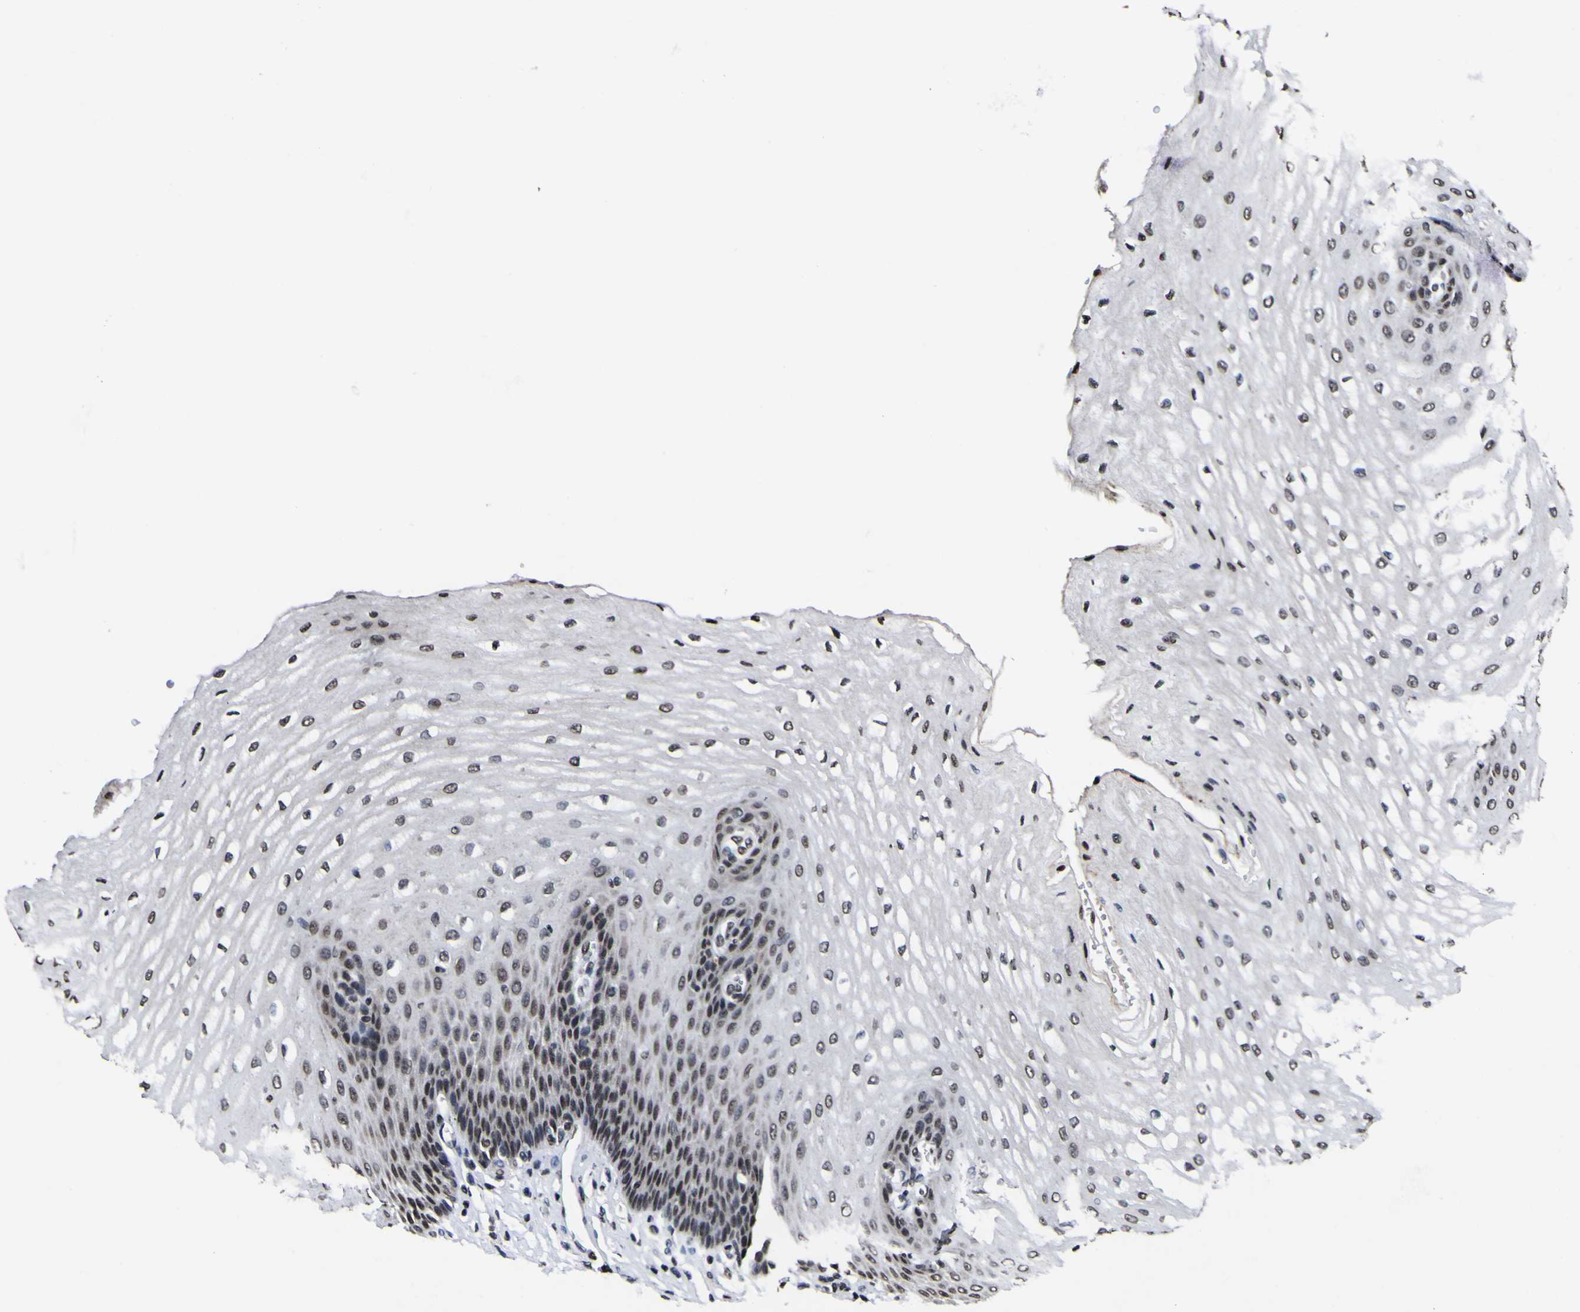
{"staining": {"intensity": "strong", "quantity": ">75%", "location": "nuclear"}, "tissue": "esophagus", "cell_type": "Squamous epithelial cells", "image_type": "normal", "snomed": [{"axis": "morphology", "description": "Normal tissue, NOS"}, {"axis": "topography", "description": "Esophagus"}], "caption": "This is a histology image of IHC staining of benign esophagus, which shows strong staining in the nuclear of squamous epithelial cells.", "gene": "PIAS1", "patient": {"sex": "male", "age": 54}}